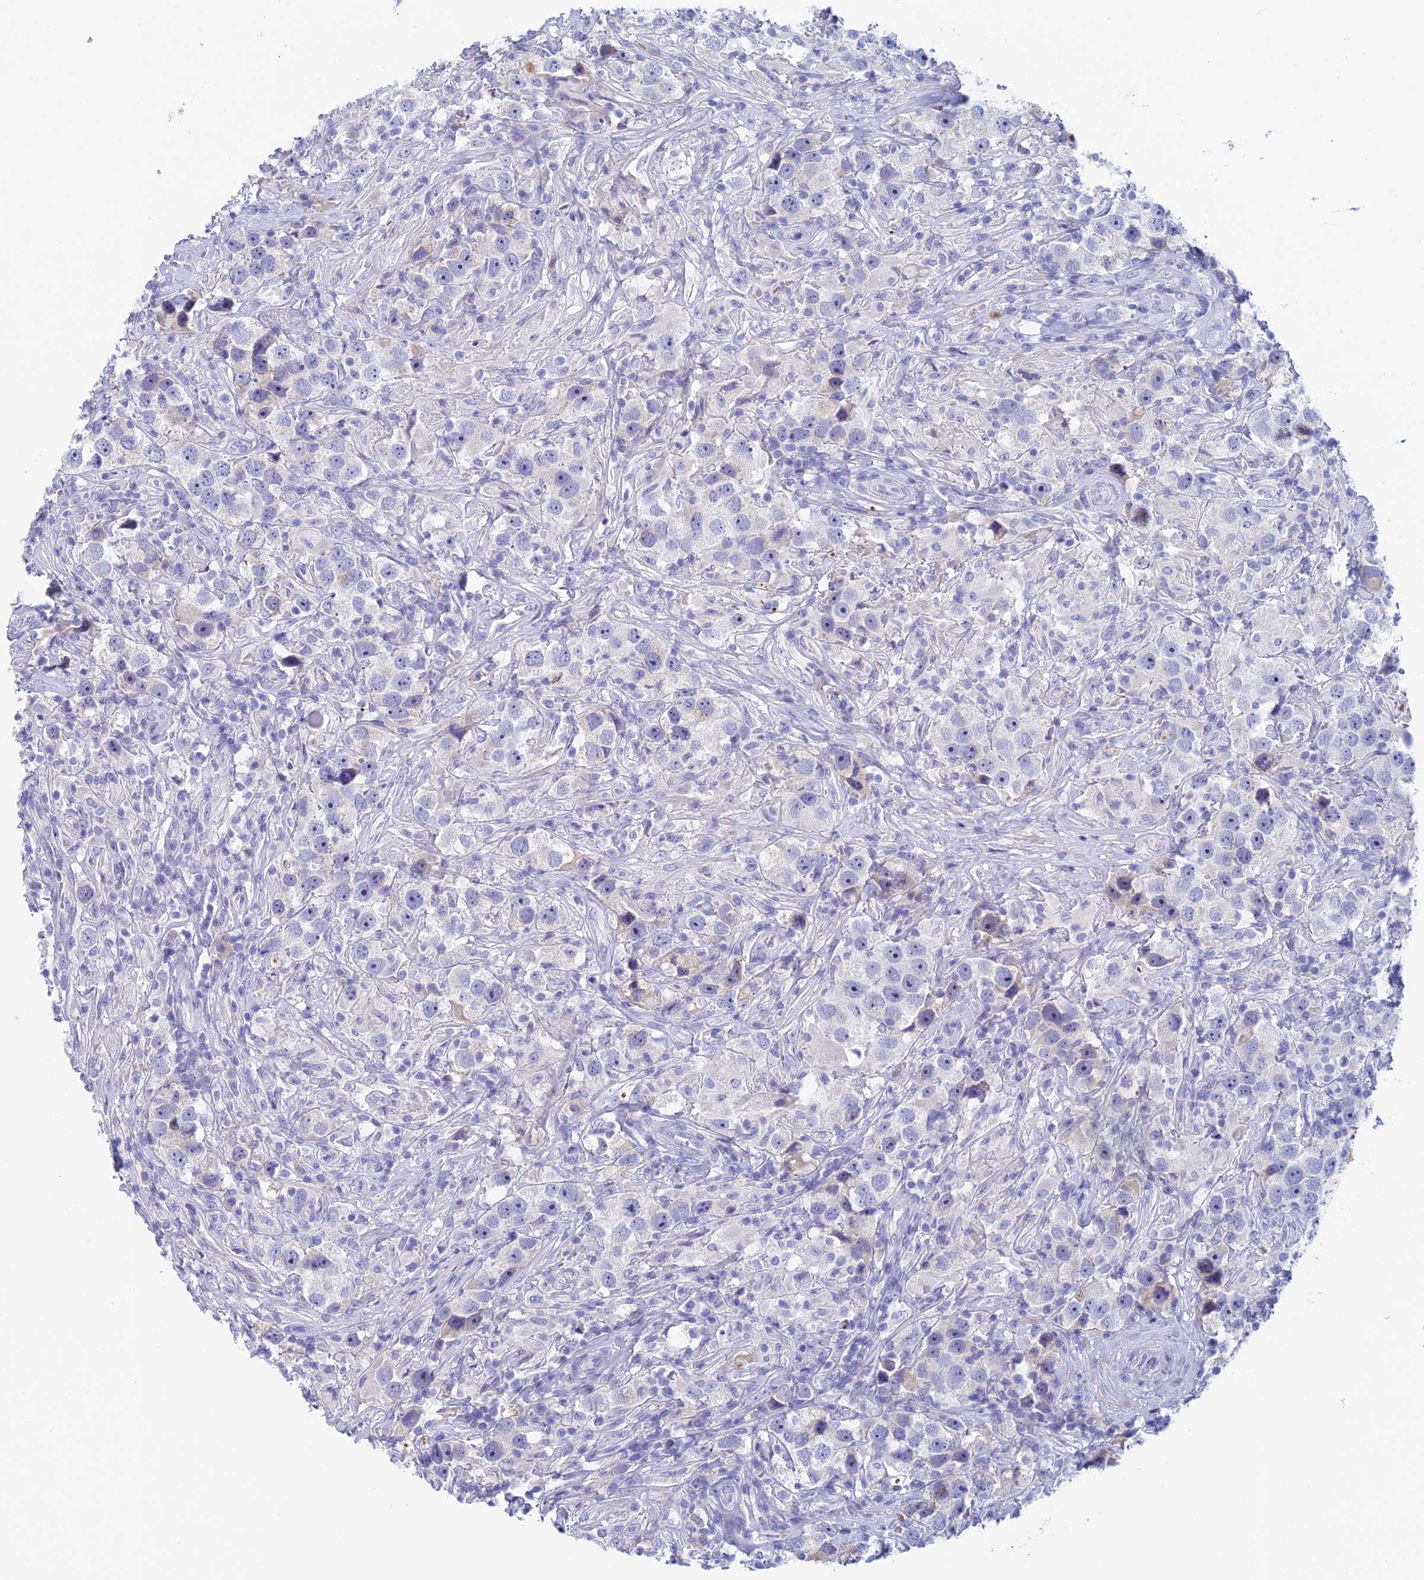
{"staining": {"intensity": "negative", "quantity": "none", "location": "none"}, "tissue": "testis cancer", "cell_type": "Tumor cells", "image_type": "cancer", "snomed": [{"axis": "morphology", "description": "Seminoma, NOS"}, {"axis": "topography", "description": "Testis"}], "caption": "Testis cancer (seminoma) was stained to show a protein in brown. There is no significant positivity in tumor cells.", "gene": "REXO5", "patient": {"sex": "male", "age": 49}}